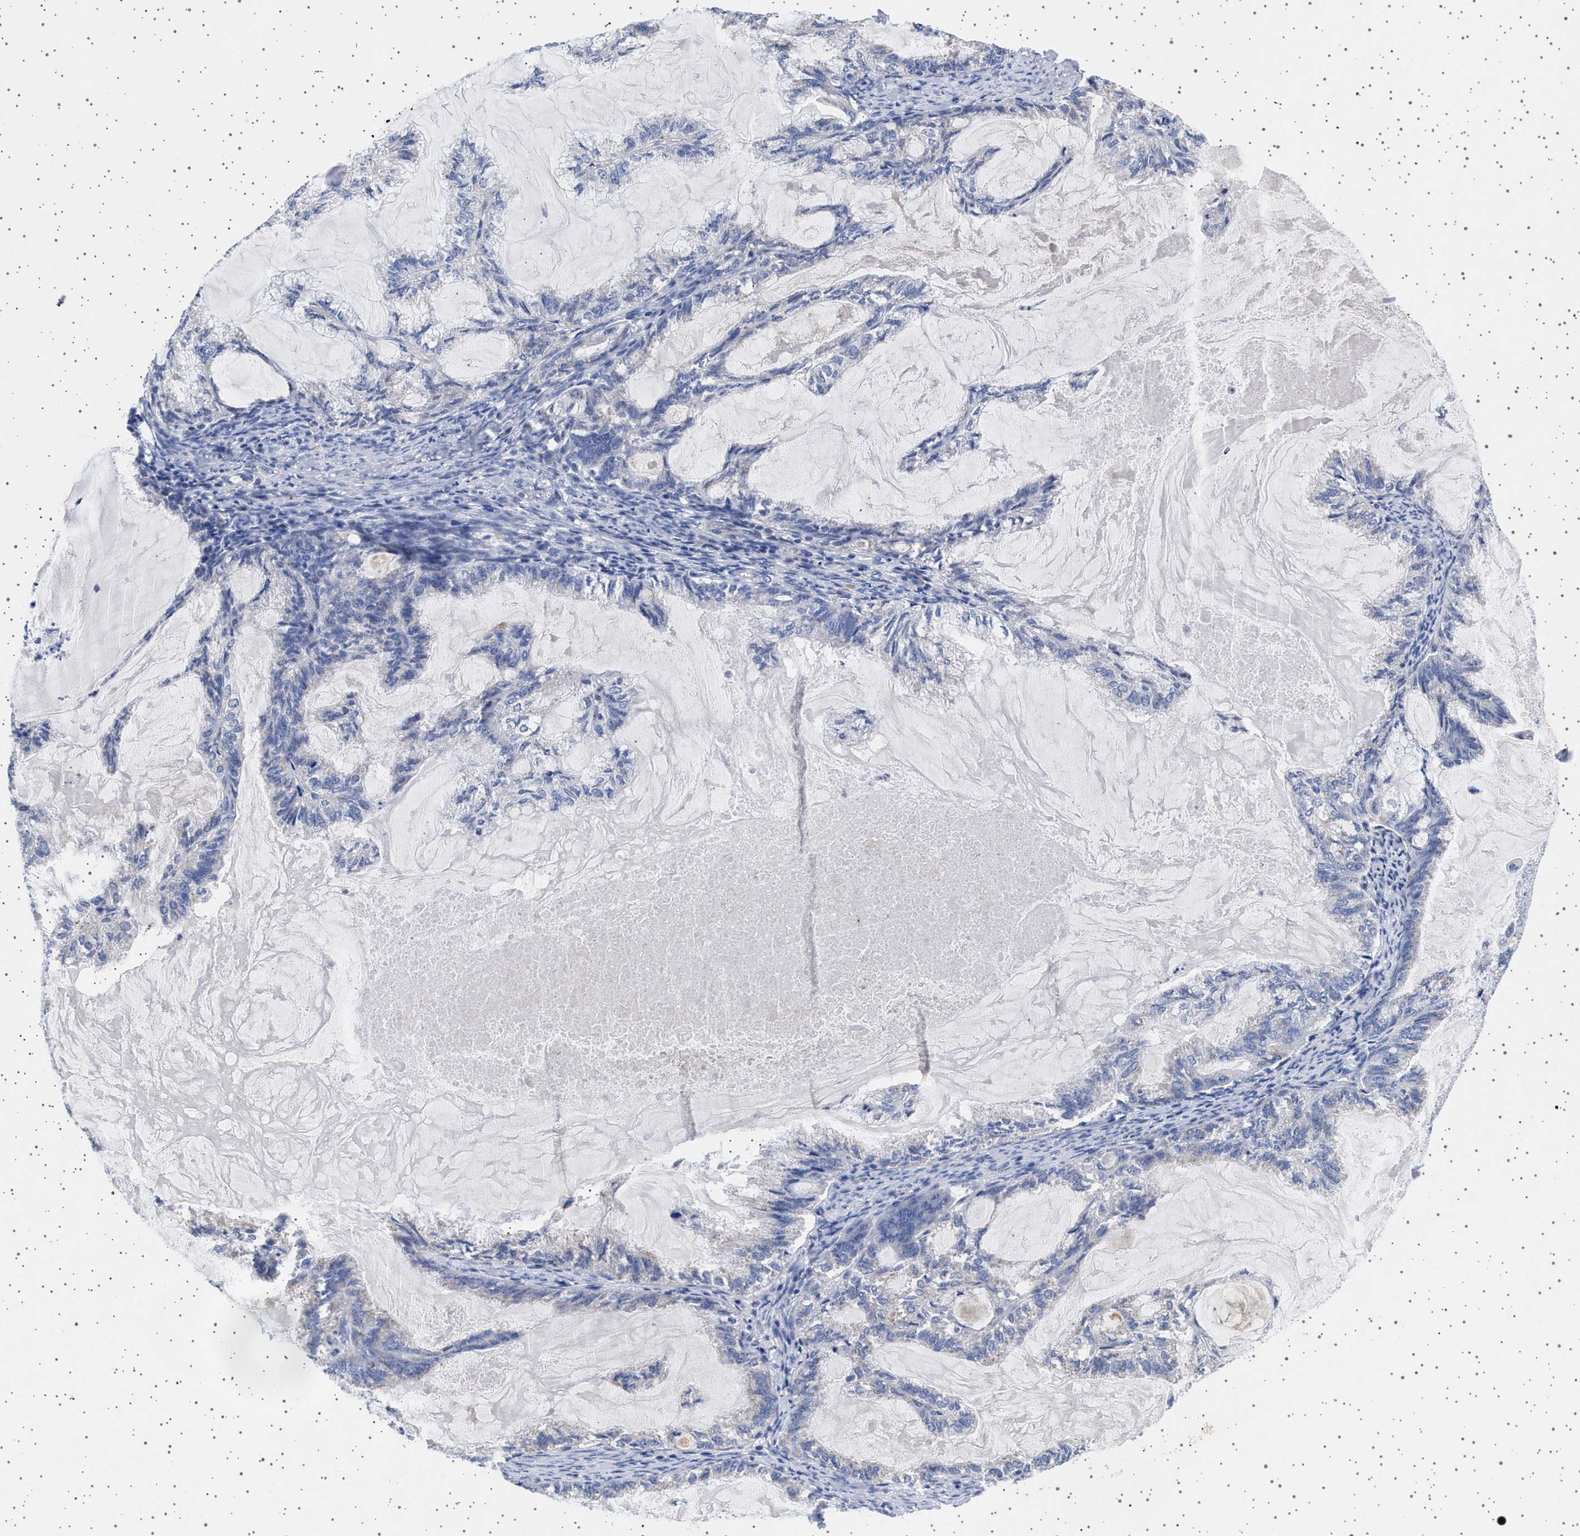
{"staining": {"intensity": "negative", "quantity": "none", "location": "none"}, "tissue": "endometrial cancer", "cell_type": "Tumor cells", "image_type": "cancer", "snomed": [{"axis": "morphology", "description": "Adenocarcinoma, NOS"}, {"axis": "topography", "description": "Endometrium"}], "caption": "This micrograph is of endometrial cancer (adenocarcinoma) stained with immunohistochemistry (IHC) to label a protein in brown with the nuclei are counter-stained blue. There is no positivity in tumor cells. (DAB immunohistochemistry visualized using brightfield microscopy, high magnification).", "gene": "TRMT10B", "patient": {"sex": "female", "age": 86}}